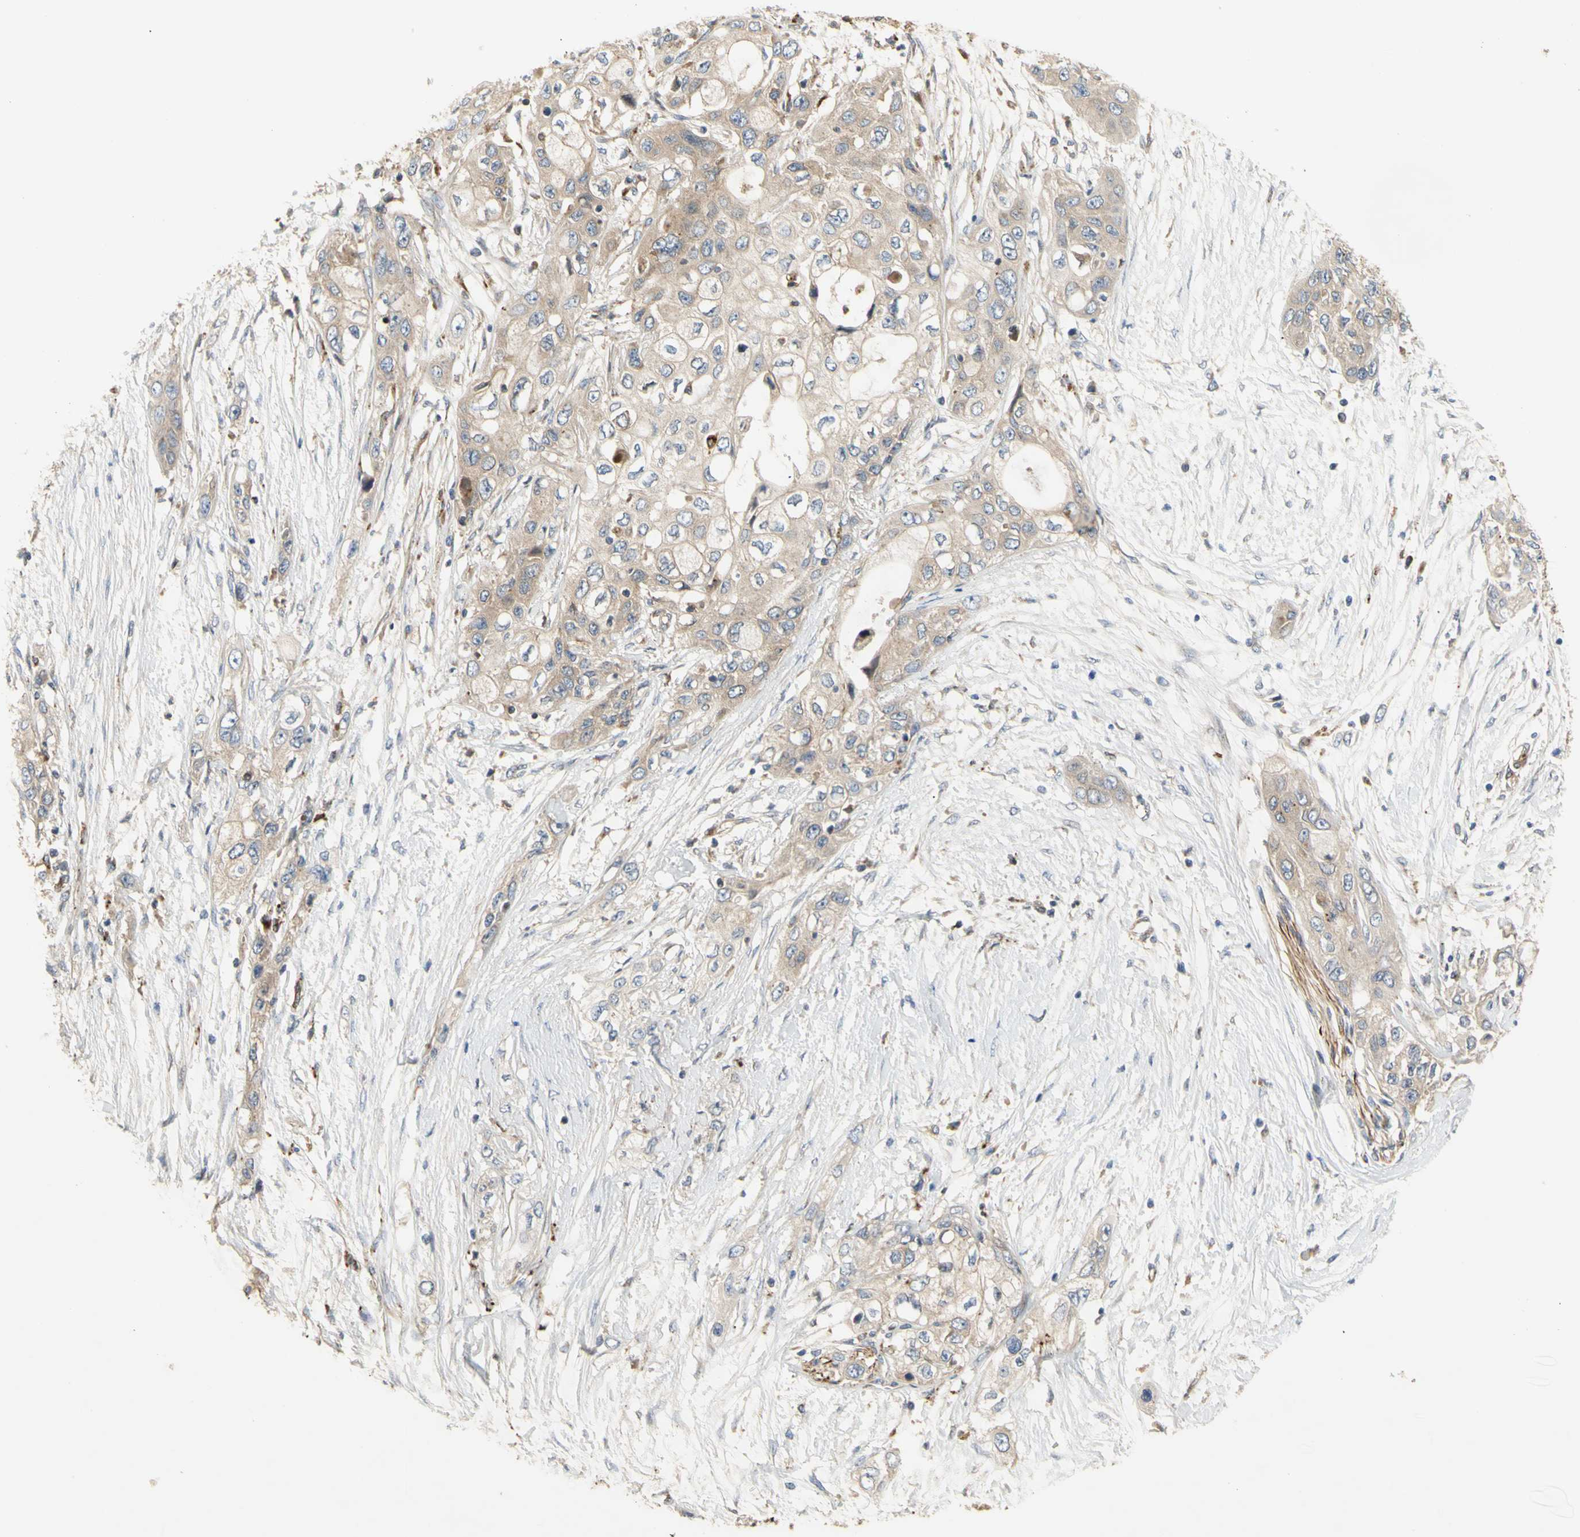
{"staining": {"intensity": "weak", "quantity": ">75%", "location": "cytoplasmic/membranous"}, "tissue": "pancreatic cancer", "cell_type": "Tumor cells", "image_type": "cancer", "snomed": [{"axis": "morphology", "description": "Adenocarcinoma, NOS"}, {"axis": "topography", "description": "Pancreas"}], "caption": "Pancreatic cancer tissue displays weak cytoplasmic/membranous positivity in approximately >75% of tumor cells, visualized by immunohistochemistry.", "gene": "TUBG2", "patient": {"sex": "female", "age": 70}}